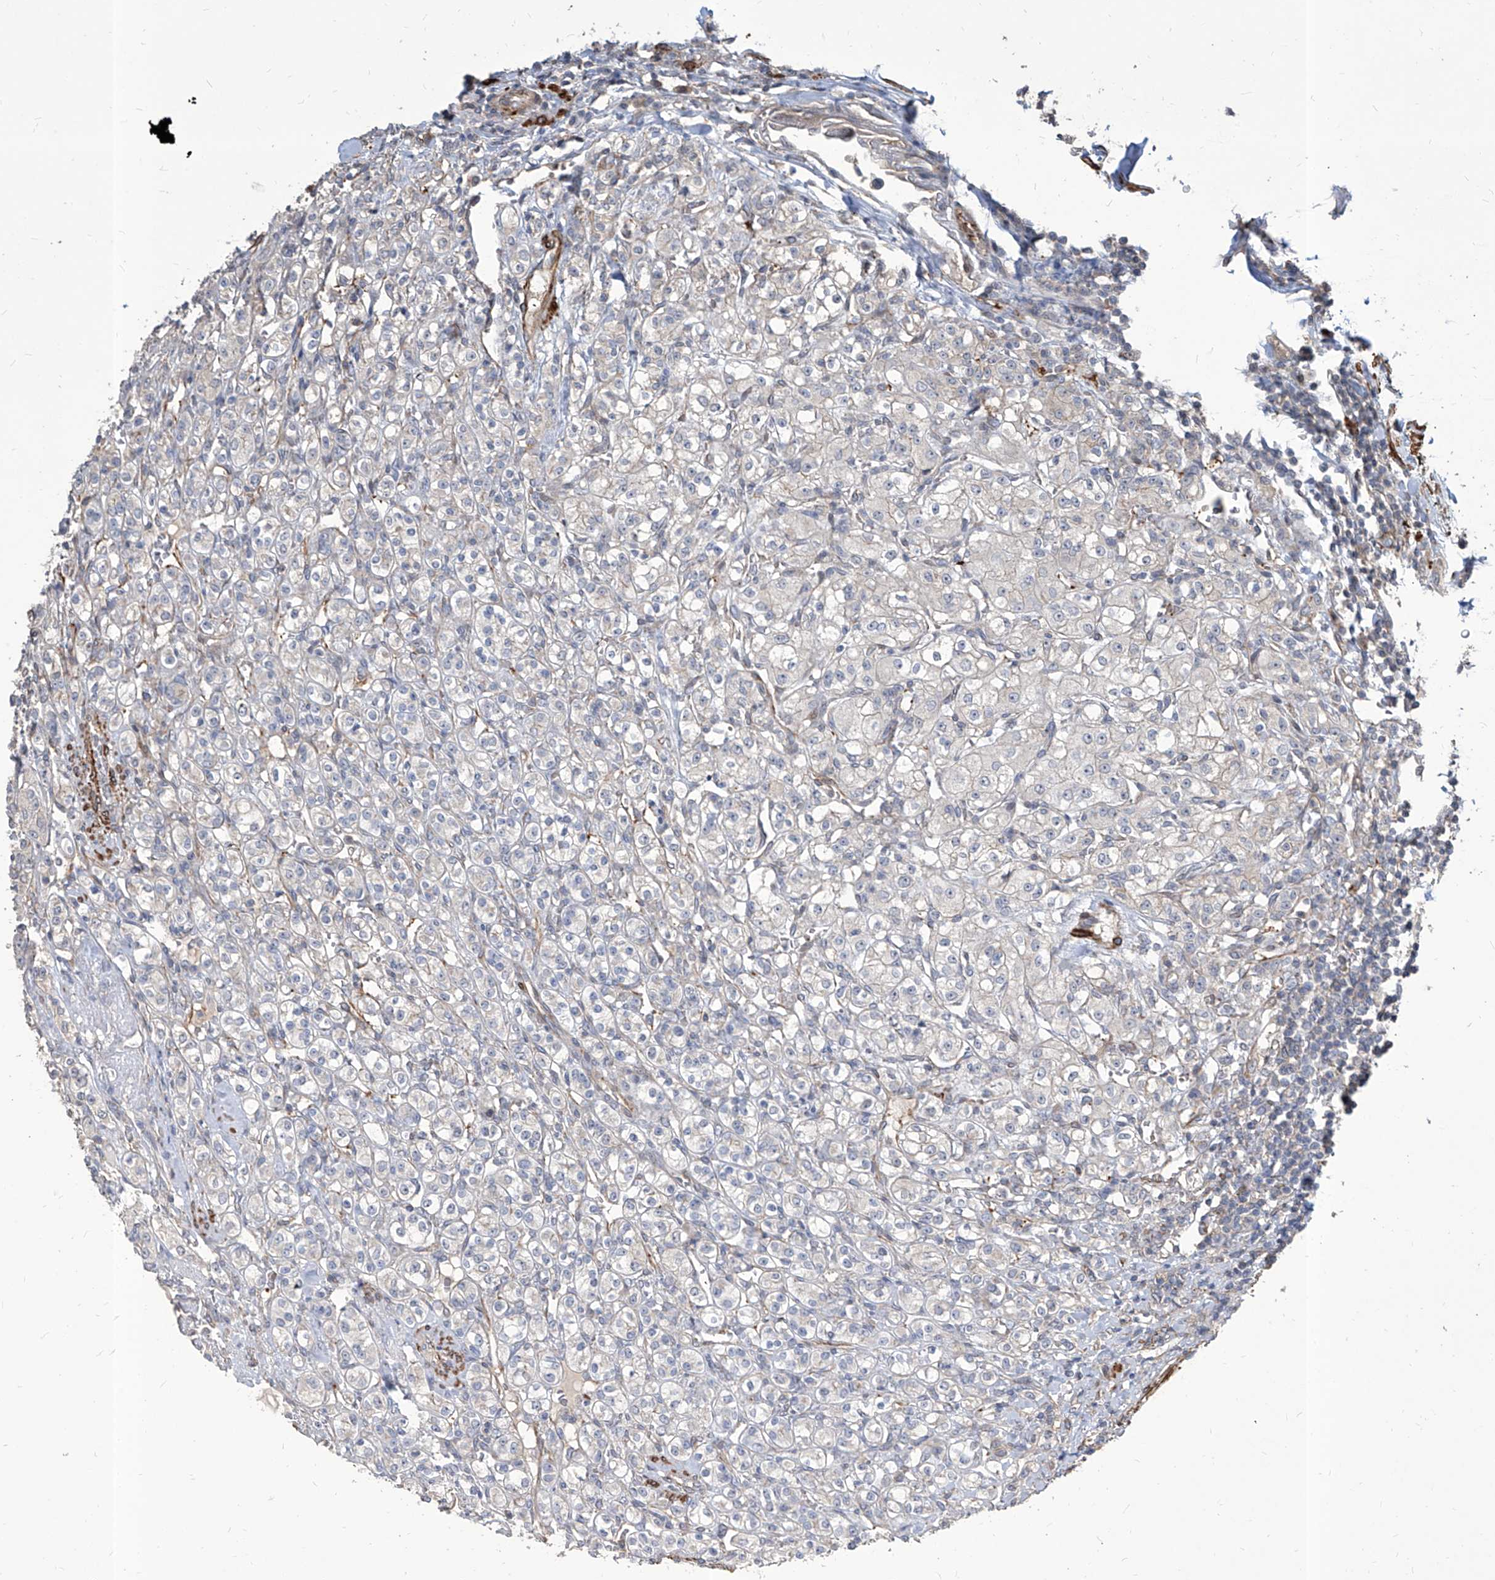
{"staining": {"intensity": "negative", "quantity": "none", "location": "none"}, "tissue": "renal cancer", "cell_type": "Tumor cells", "image_type": "cancer", "snomed": [{"axis": "morphology", "description": "Adenocarcinoma, NOS"}, {"axis": "topography", "description": "Kidney"}], "caption": "This is an immunohistochemistry image of adenocarcinoma (renal). There is no staining in tumor cells.", "gene": "FAM83B", "patient": {"sex": "male", "age": 77}}